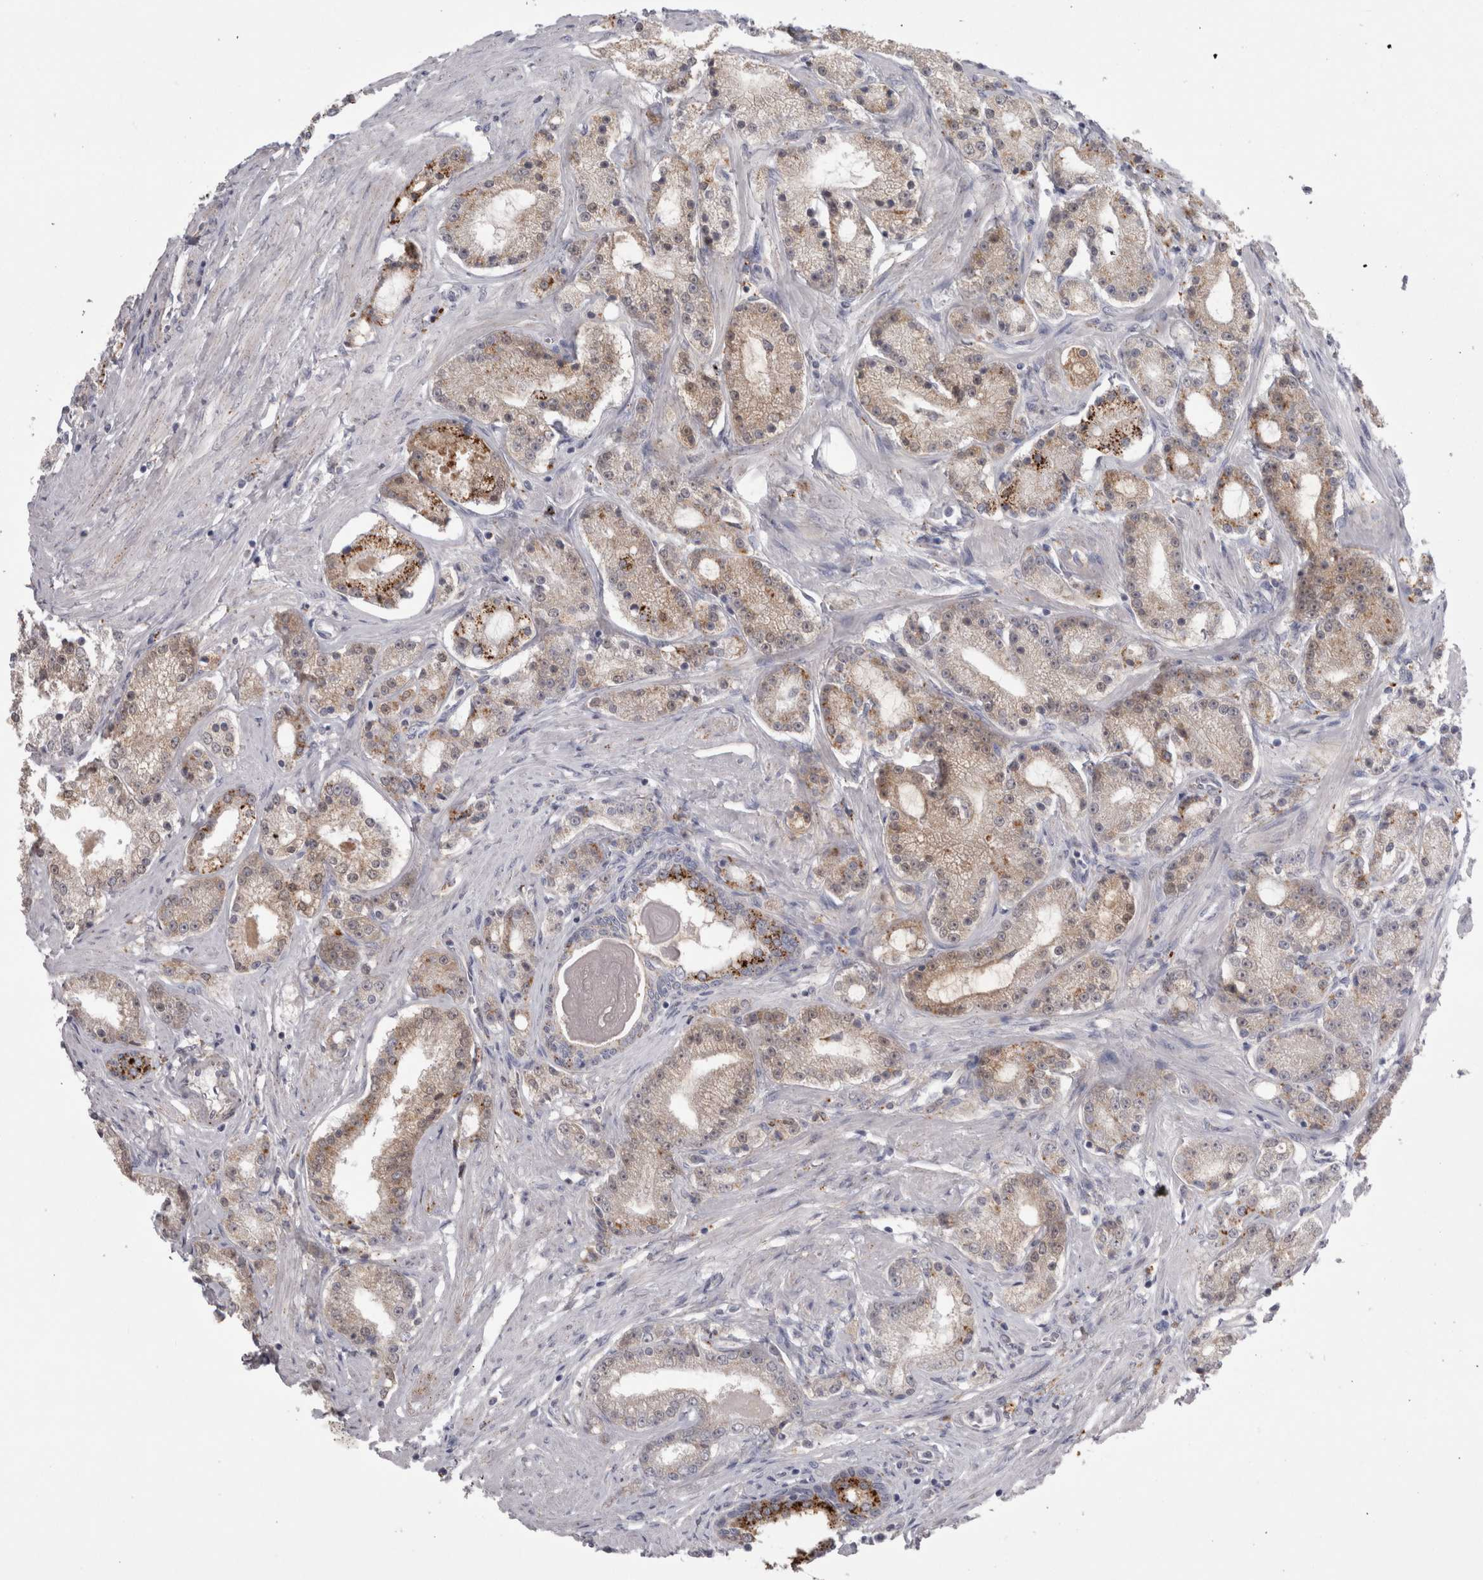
{"staining": {"intensity": "moderate", "quantity": "<25%", "location": "cytoplasmic/membranous"}, "tissue": "prostate cancer", "cell_type": "Tumor cells", "image_type": "cancer", "snomed": [{"axis": "morphology", "description": "Adenocarcinoma, Low grade"}, {"axis": "topography", "description": "Prostate"}], "caption": "The immunohistochemical stain highlights moderate cytoplasmic/membranous expression in tumor cells of prostate low-grade adenocarcinoma tissue. The staining is performed using DAB brown chromogen to label protein expression. The nuclei are counter-stained blue using hematoxylin.", "gene": "EPDR1", "patient": {"sex": "male", "age": 63}}